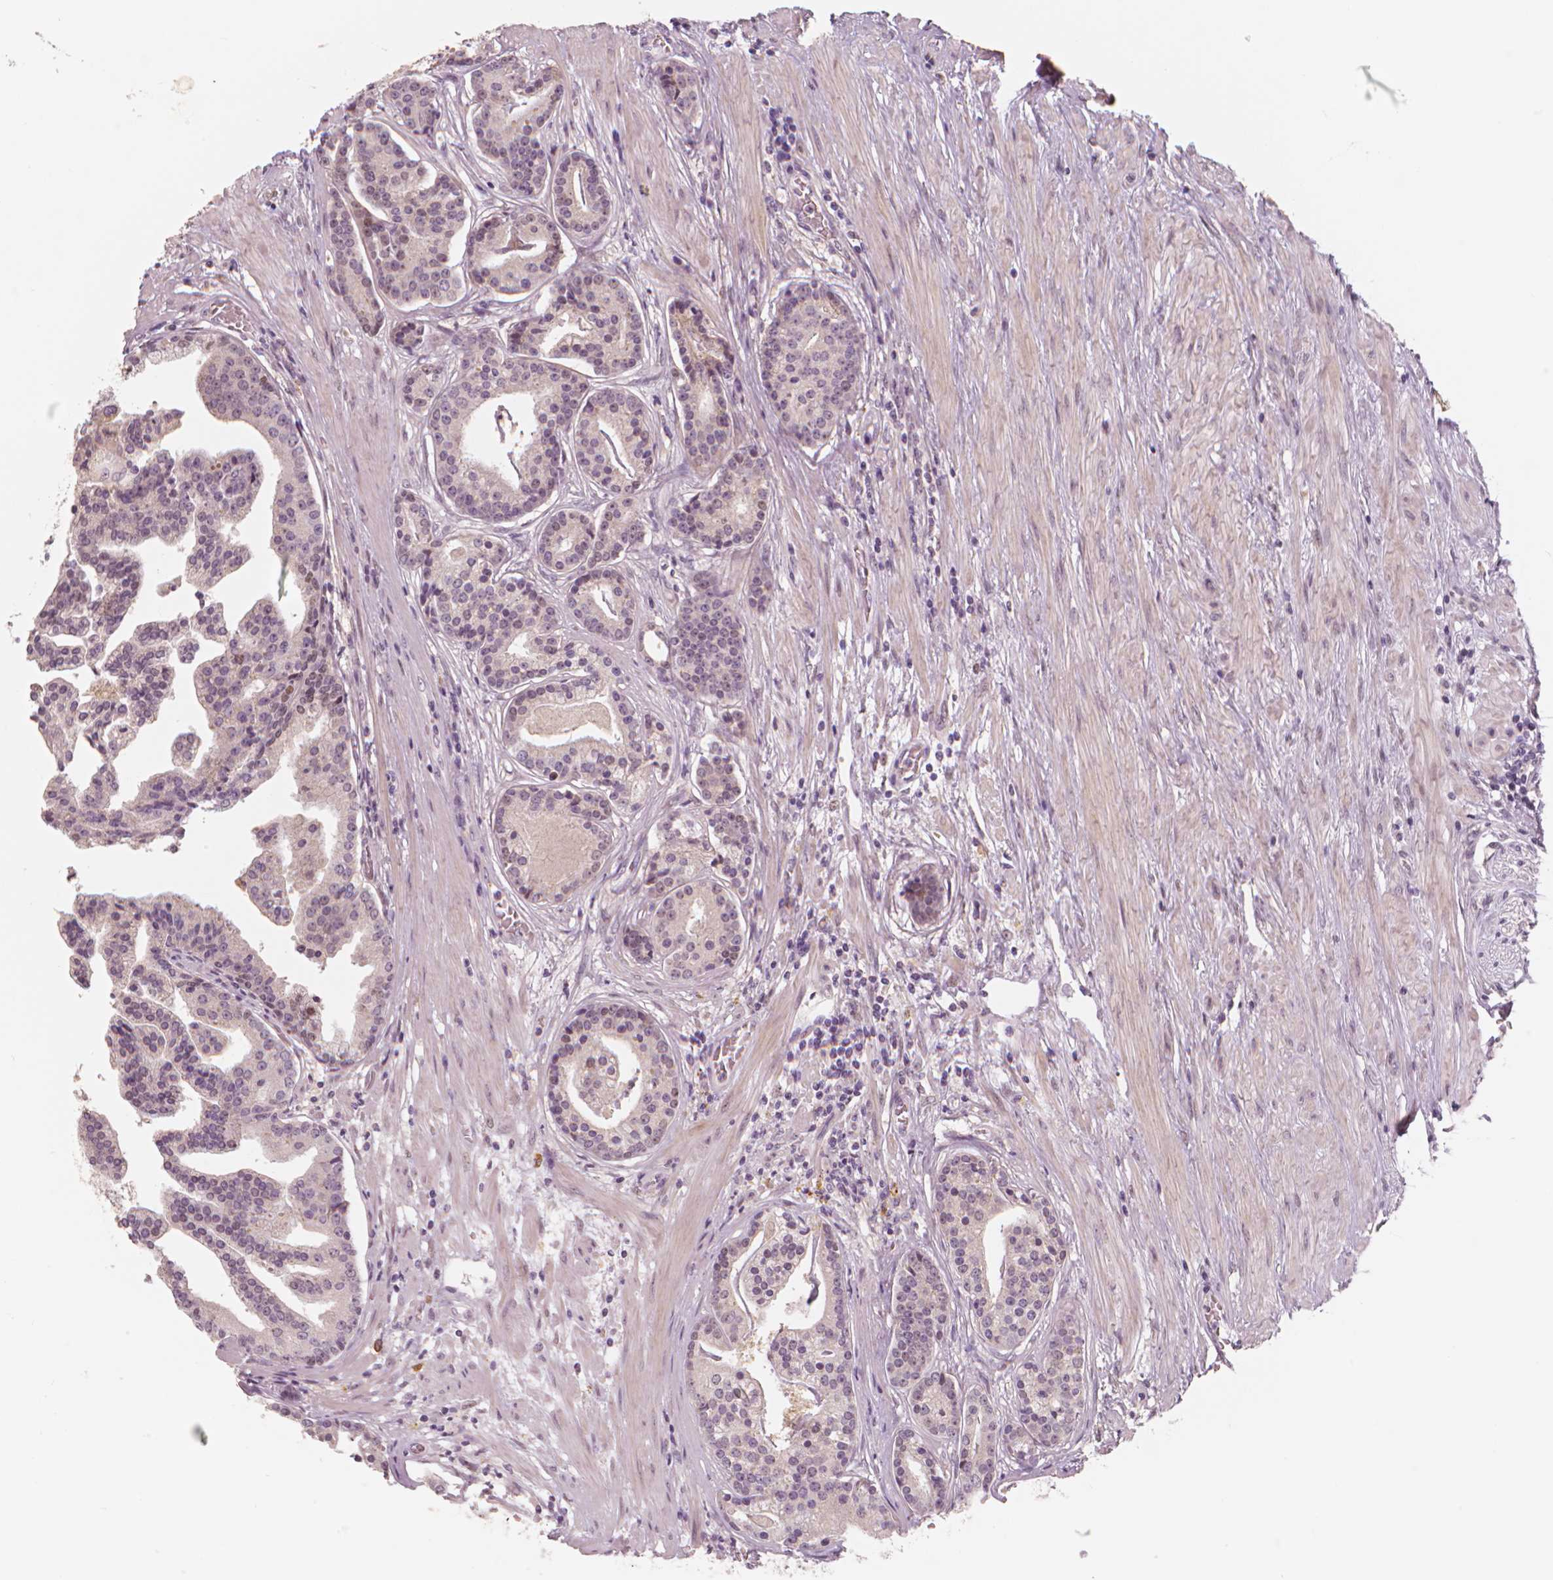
{"staining": {"intensity": "weak", "quantity": "<25%", "location": "nuclear"}, "tissue": "prostate cancer", "cell_type": "Tumor cells", "image_type": "cancer", "snomed": [{"axis": "morphology", "description": "Adenocarcinoma, NOS"}, {"axis": "topography", "description": "Prostate and seminal vesicle, NOS"}, {"axis": "topography", "description": "Prostate"}], "caption": "Prostate cancer (adenocarcinoma) was stained to show a protein in brown. There is no significant expression in tumor cells.", "gene": "RNASE7", "patient": {"sex": "male", "age": 44}}